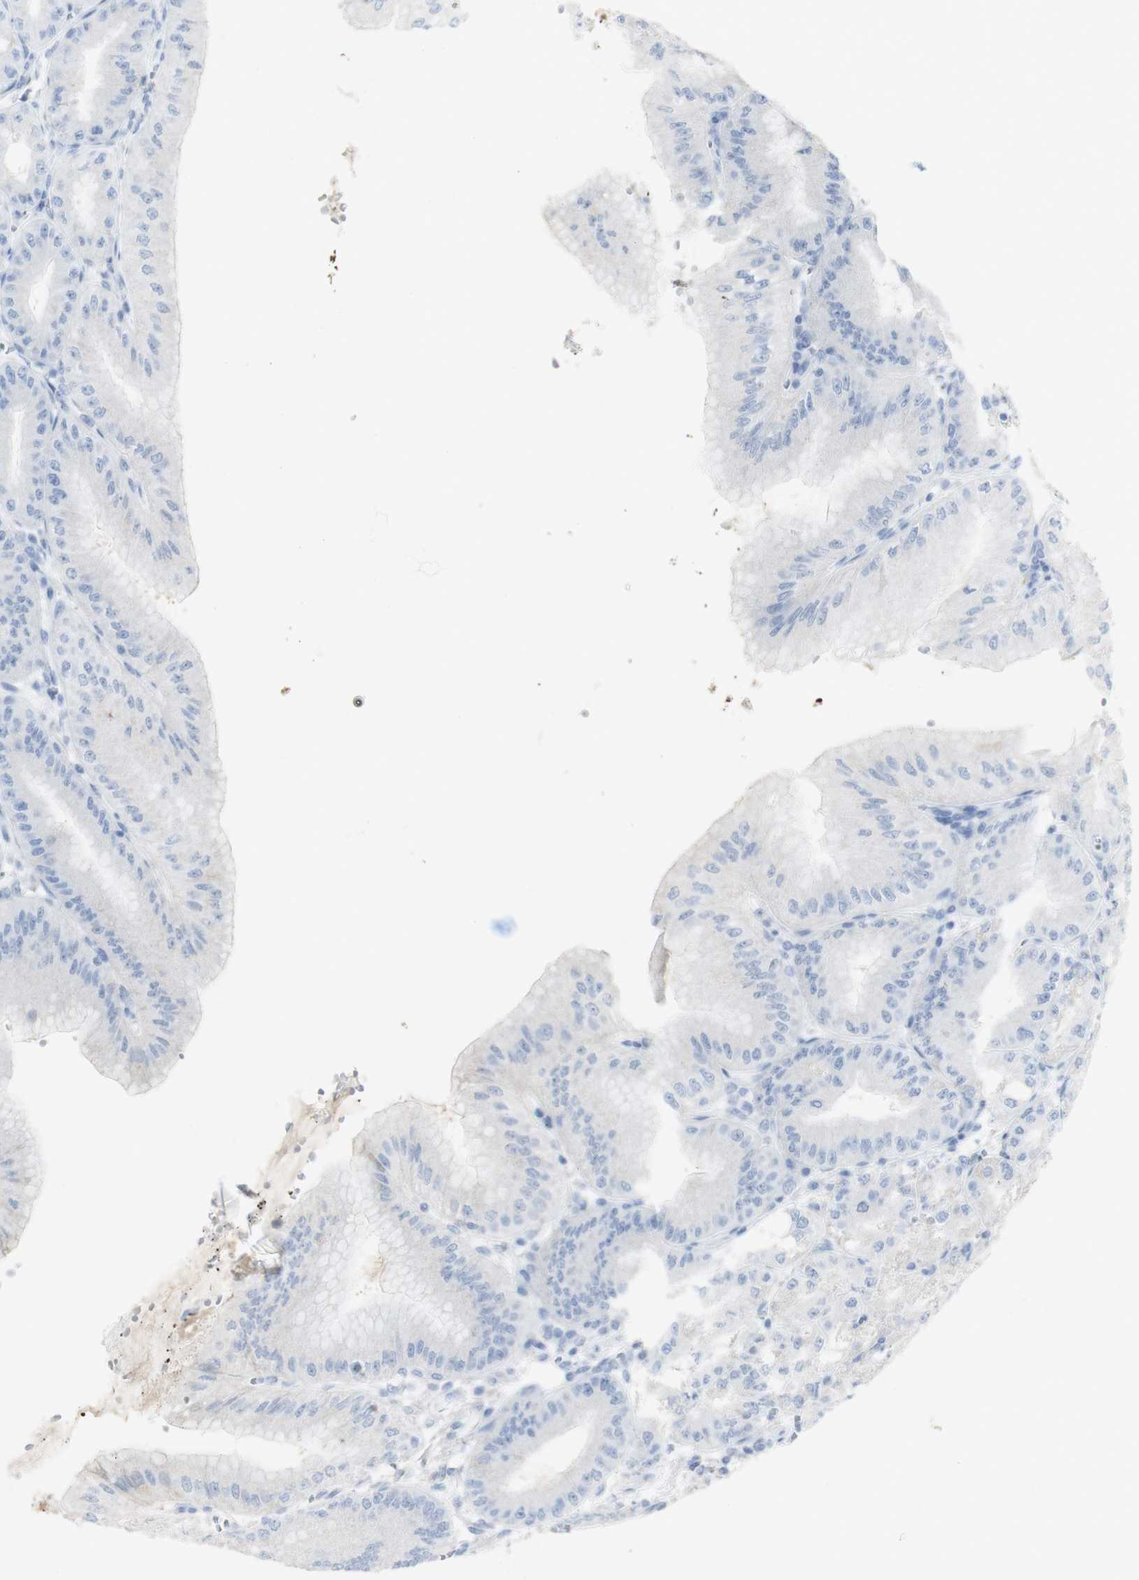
{"staining": {"intensity": "weak", "quantity": "<25%", "location": "cytoplasmic/membranous"}, "tissue": "stomach", "cell_type": "Glandular cells", "image_type": "normal", "snomed": [{"axis": "morphology", "description": "Normal tissue, NOS"}, {"axis": "topography", "description": "Stomach, lower"}], "caption": "A micrograph of stomach stained for a protein demonstrates no brown staining in glandular cells.", "gene": "CD207", "patient": {"sex": "male", "age": 71}}